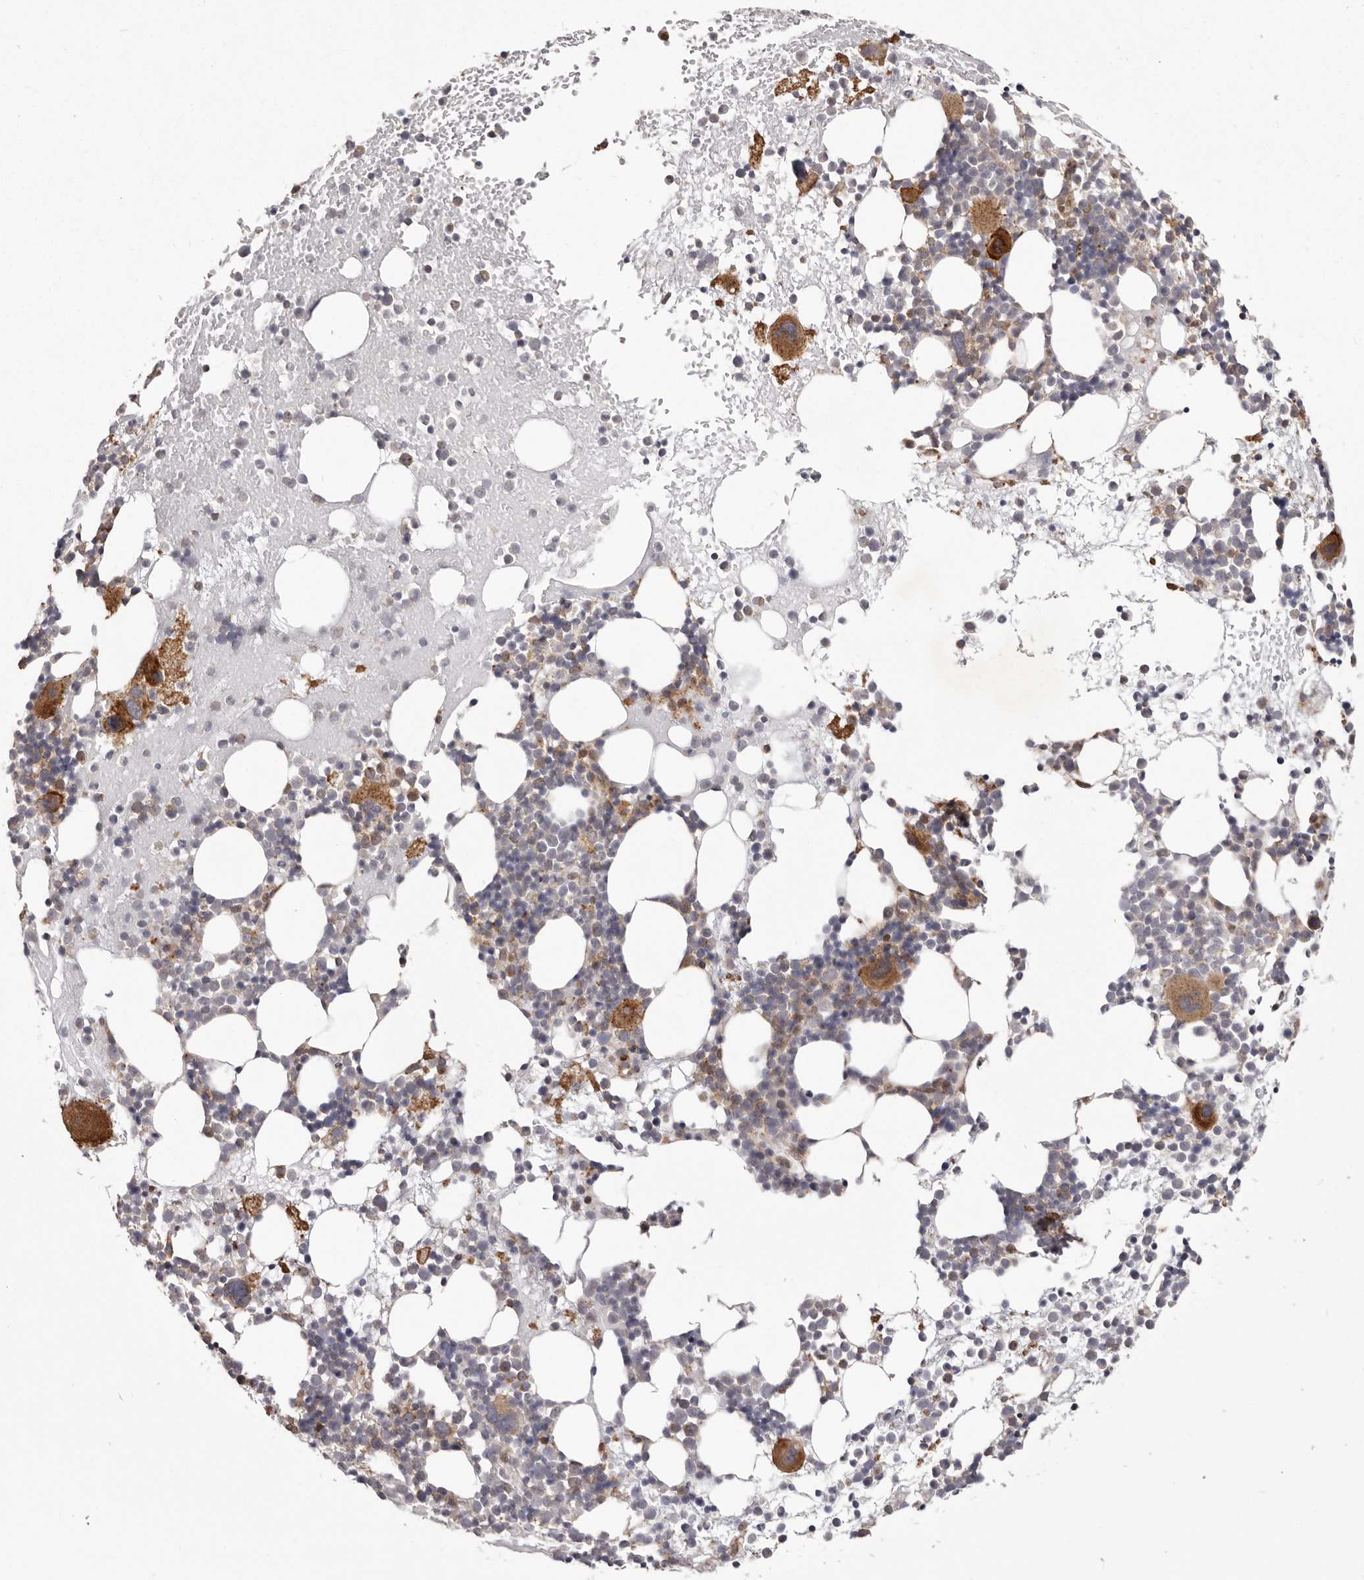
{"staining": {"intensity": "moderate", "quantity": ">75%", "location": "cytoplasmic/membranous"}, "tissue": "bone marrow", "cell_type": "Hematopoietic cells", "image_type": "normal", "snomed": [{"axis": "morphology", "description": "Normal tissue, NOS"}, {"axis": "topography", "description": "Bone marrow"}], "caption": "Bone marrow stained with DAB immunohistochemistry reveals medium levels of moderate cytoplasmic/membranous expression in approximately >75% of hematopoietic cells. (DAB IHC, brown staining for protein, blue staining for nuclei).", "gene": "NUP43", "patient": {"sex": "female", "age": 57}}